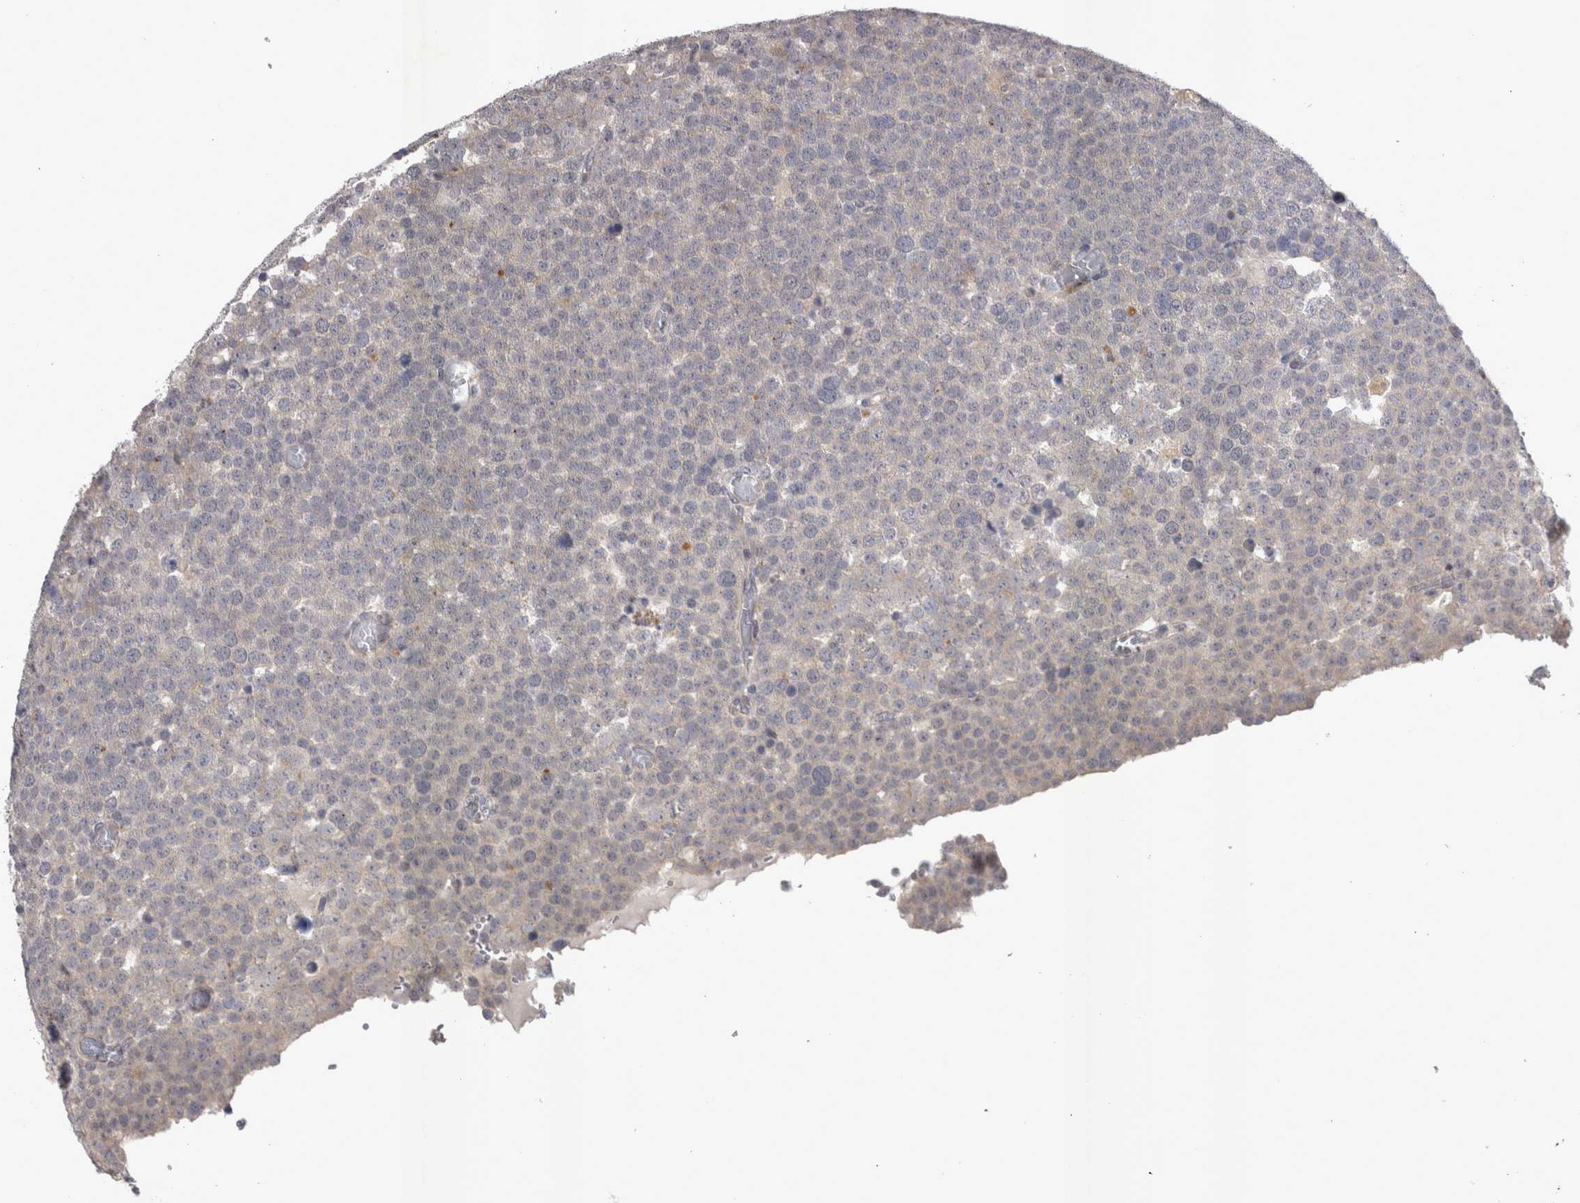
{"staining": {"intensity": "negative", "quantity": "none", "location": "none"}, "tissue": "testis cancer", "cell_type": "Tumor cells", "image_type": "cancer", "snomed": [{"axis": "morphology", "description": "Seminoma, NOS"}, {"axis": "topography", "description": "Testis"}], "caption": "Immunohistochemical staining of human testis cancer (seminoma) displays no significant expression in tumor cells. (DAB immunohistochemistry (IHC) visualized using brightfield microscopy, high magnification).", "gene": "CTBS", "patient": {"sex": "male", "age": 71}}